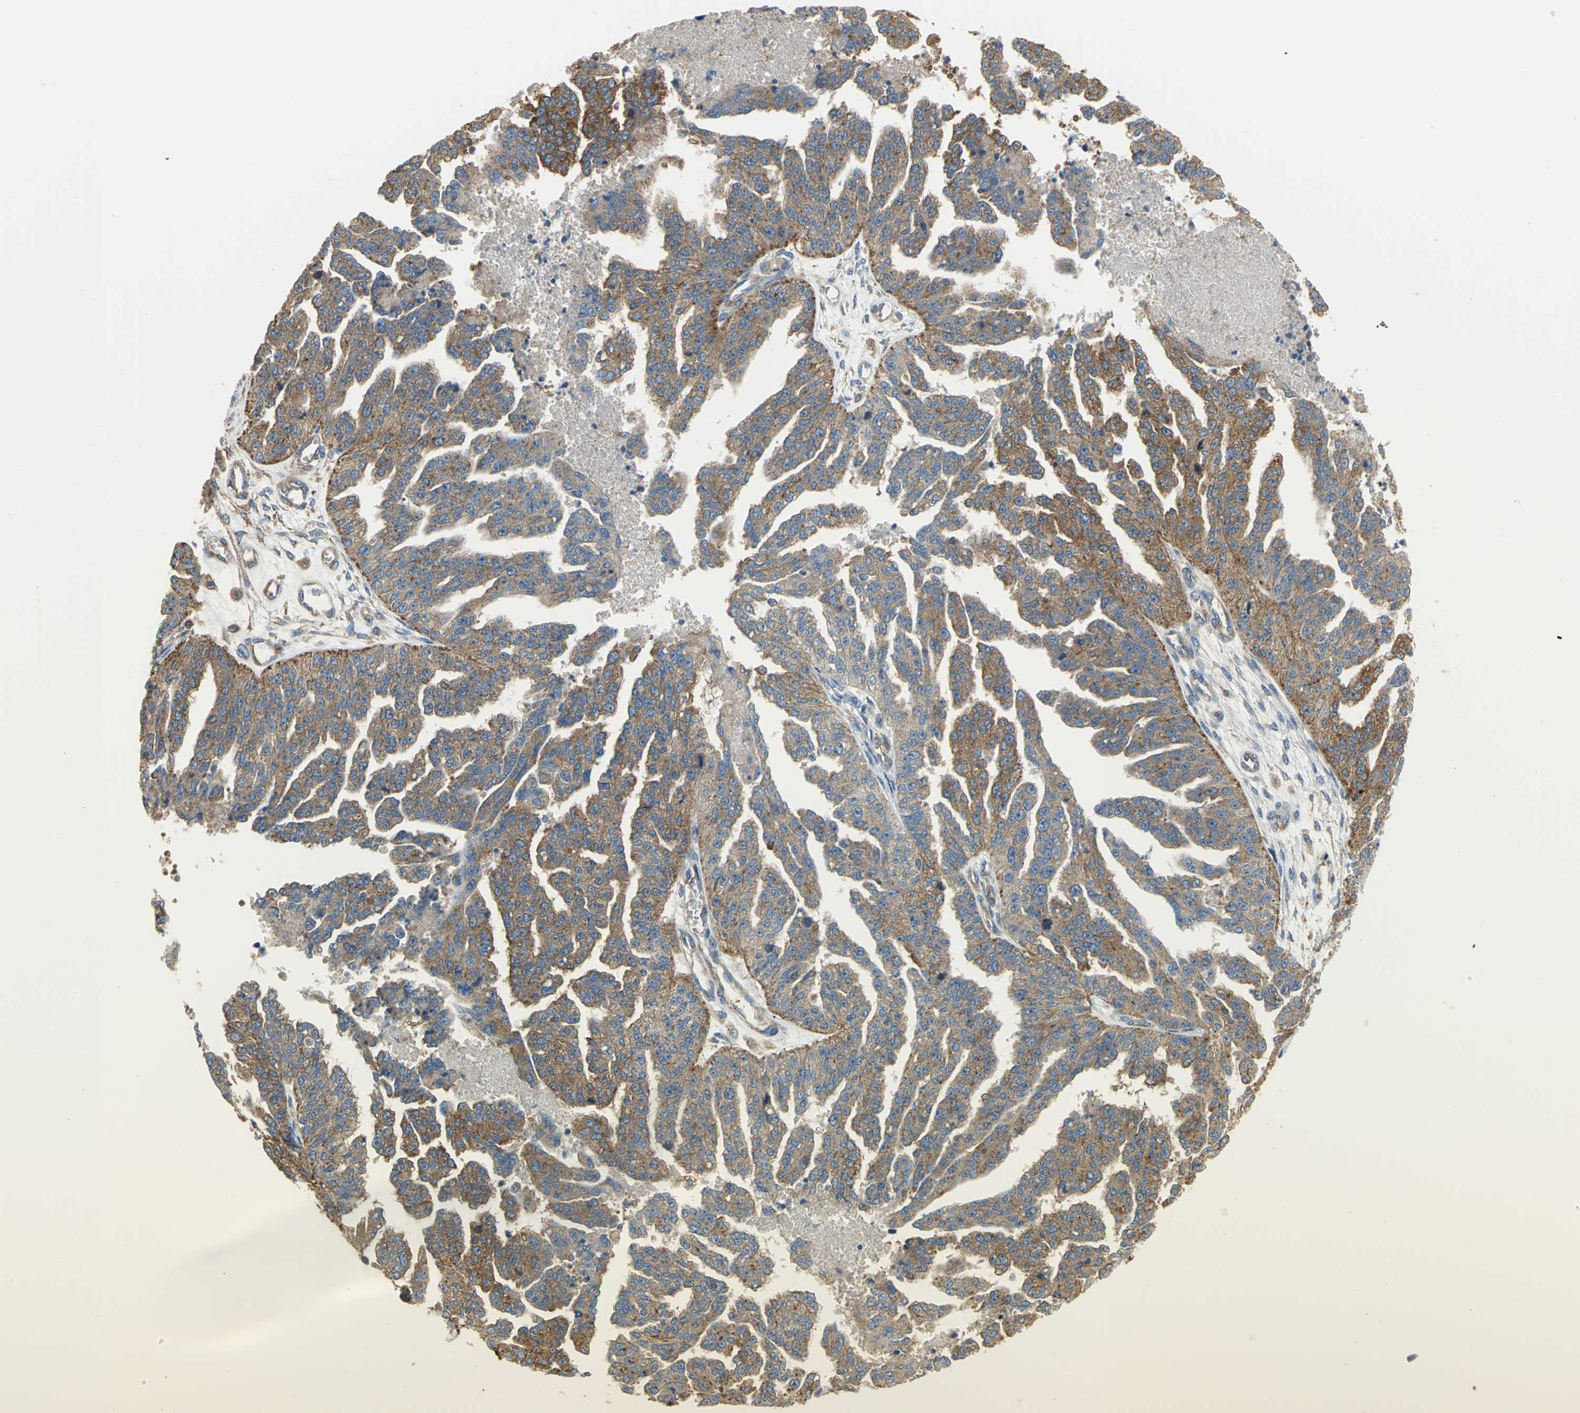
{"staining": {"intensity": "moderate", "quantity": "25%-75%", "location": "cytoplasmic/membranous"}, "tissue": "ovarian cancer", "cell_type": "Tumor cells", "image_type": "cancer", "snomed": [{"axis": "morphology", "description": "Cystadenocarcinoma, serous, NOS"}, {"axis": "topography", "description": "Ovary"}], "caption": "Moderate cytoplasmic/membranous expression is appreciated in approximately 25%-75% of tumor cells in serous cystadenocarcinoma (ovarian).", "gene": "DIAPH2", "patient": {"sex": "female", "age": 58}}